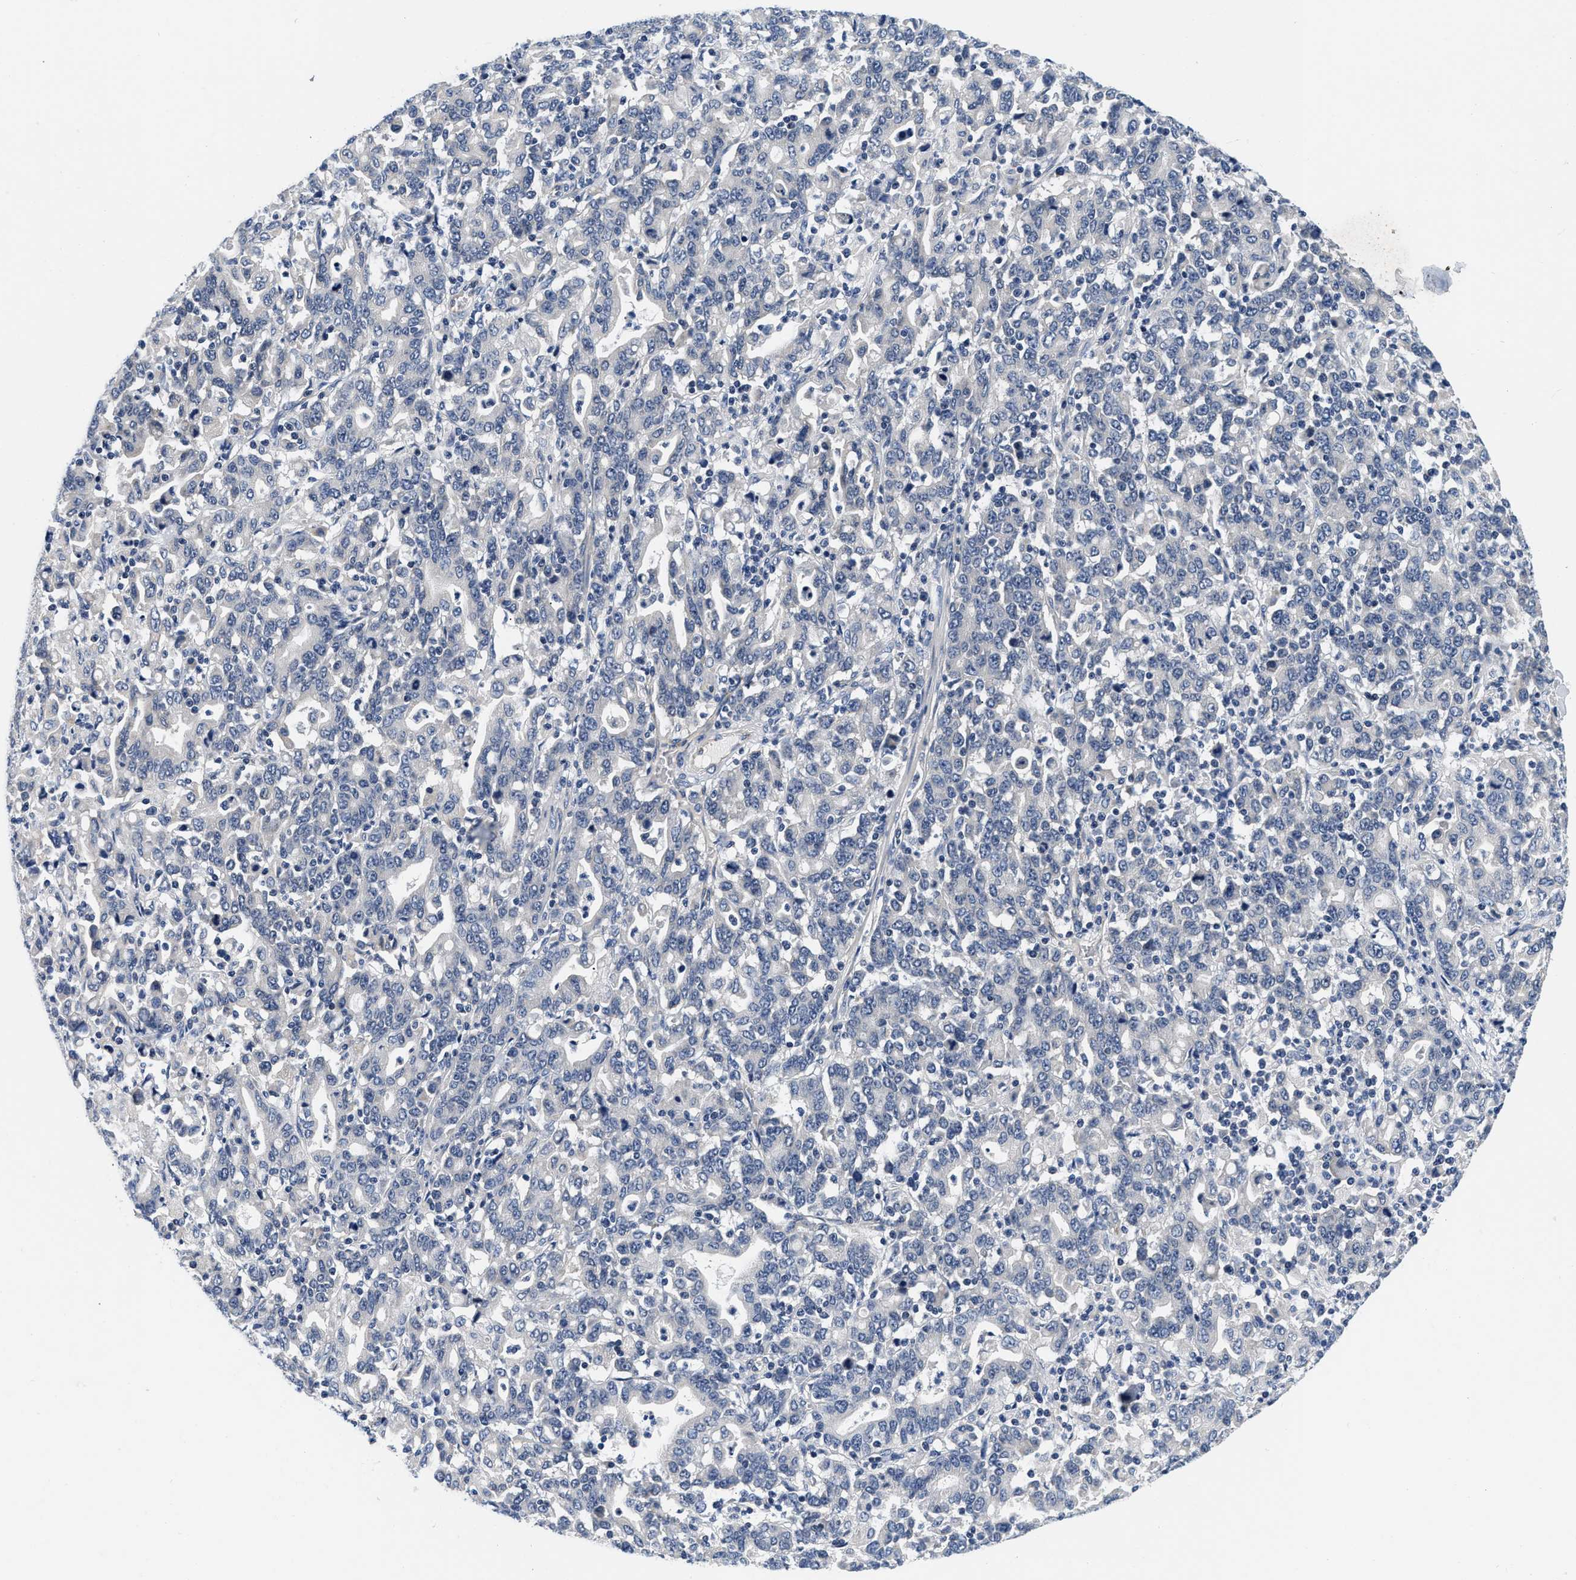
{"staining": {"intensity": "negative", "quantity": "none", "location": "none"}, "tissue": "stomach cancer", "cell_type": "Tumor cells", "image_type": "cancer", "snomed": [{"axis": "morphology", "description": "Adenocarcinoma, NOS"}, {"axis": "topography", "description": "Stomach, upper"}], "caption": "A micrograph of stomach adenocarcinoma stained for a protein demonstrates no brown staining in tumor cells.", "gene": "PDP1", "patient": {"sex": "male", "age": 69}}